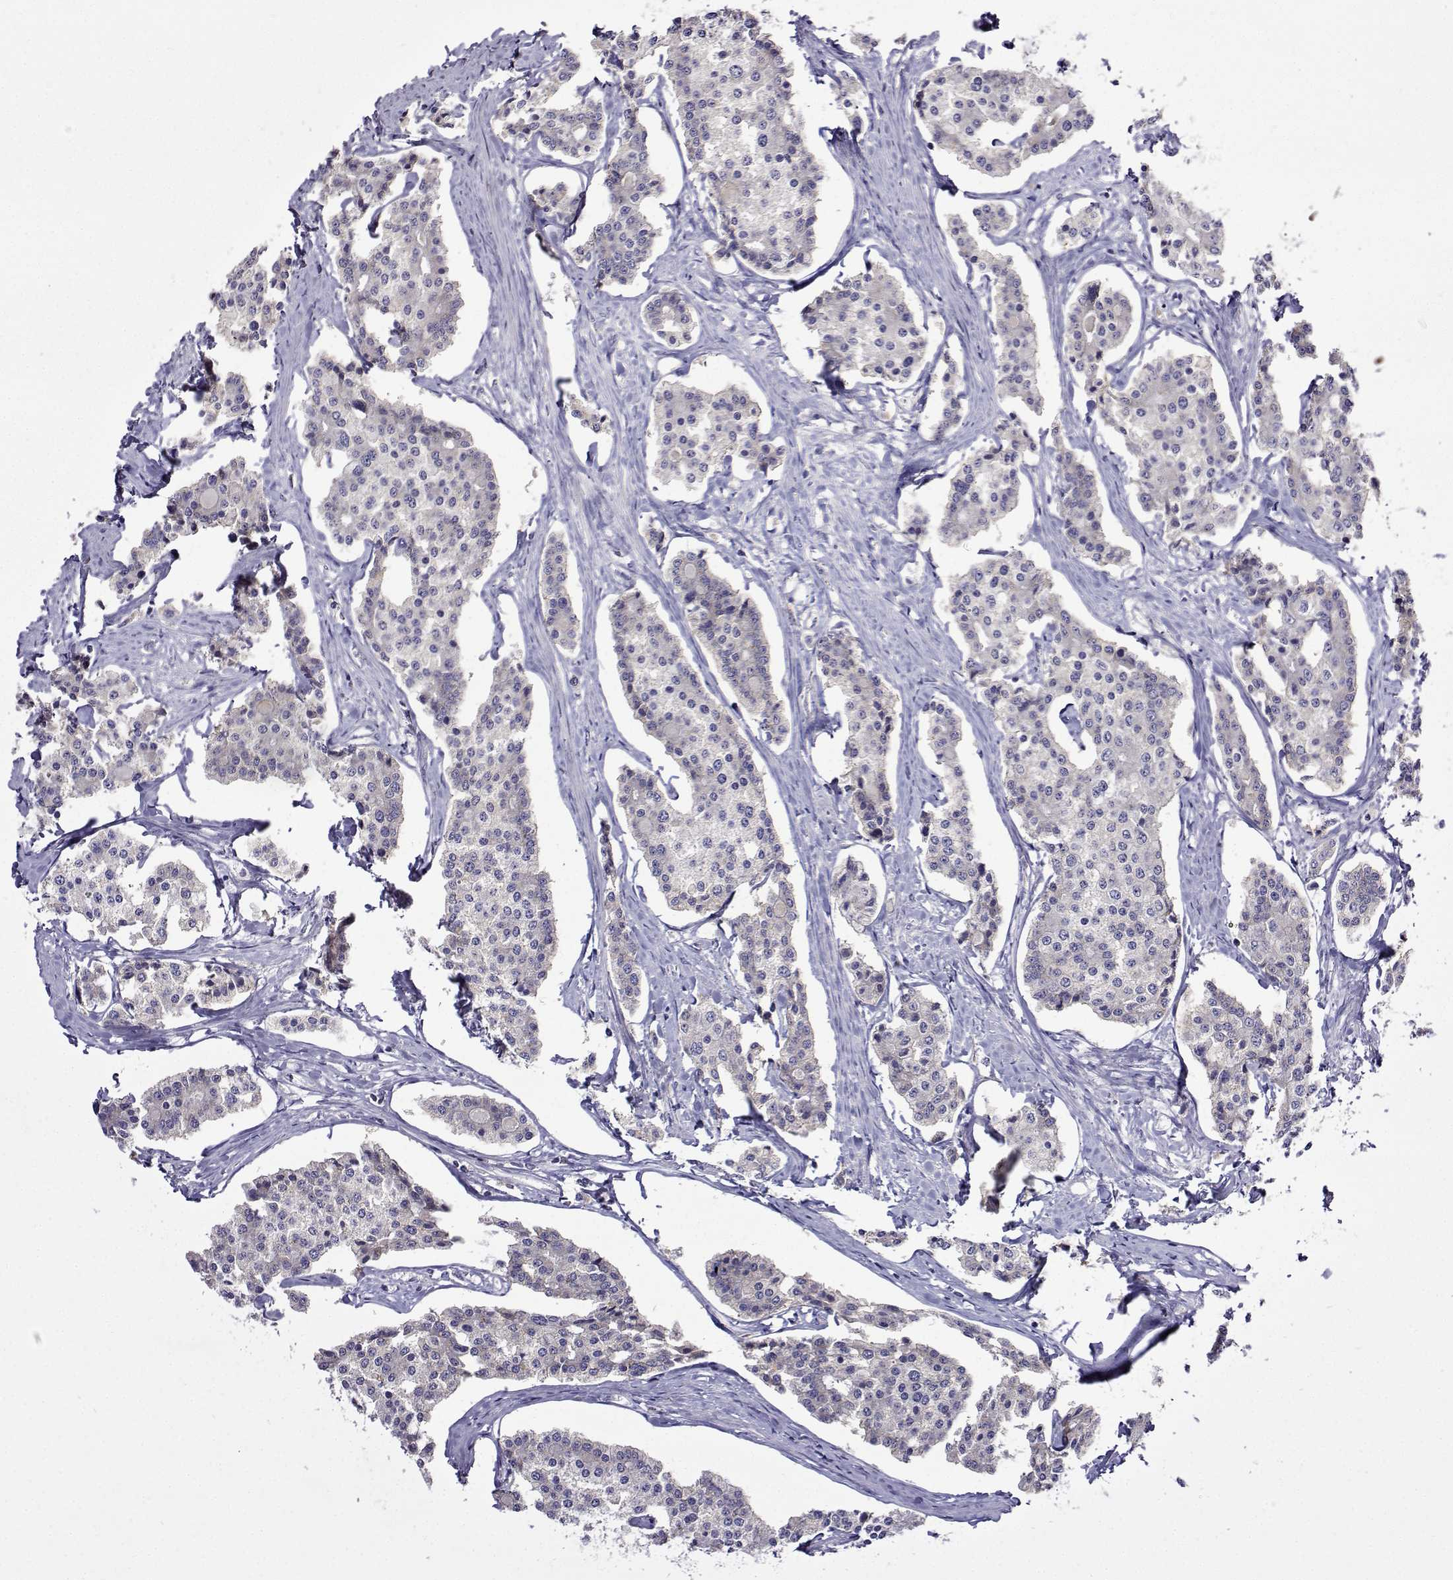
{"staining": {"intensity": "negative", "quantity": "none", "location": "none"}, "tissue": "carcinoid", "cell_type": "Tumor cells", "image_type": "cancer", "snomed": [{"axis": "morphology", "description": "Carcinoid, malignant, NOS"}, {"axis": "topography", "description": "Small intestine"}], "caption": "Carcinoid (malignant) was stained to show a protein in brown. There is no significant staining in tumor cells.", "gene": "SULT2A1", "patient": {"sex": "female", "age": 65}}